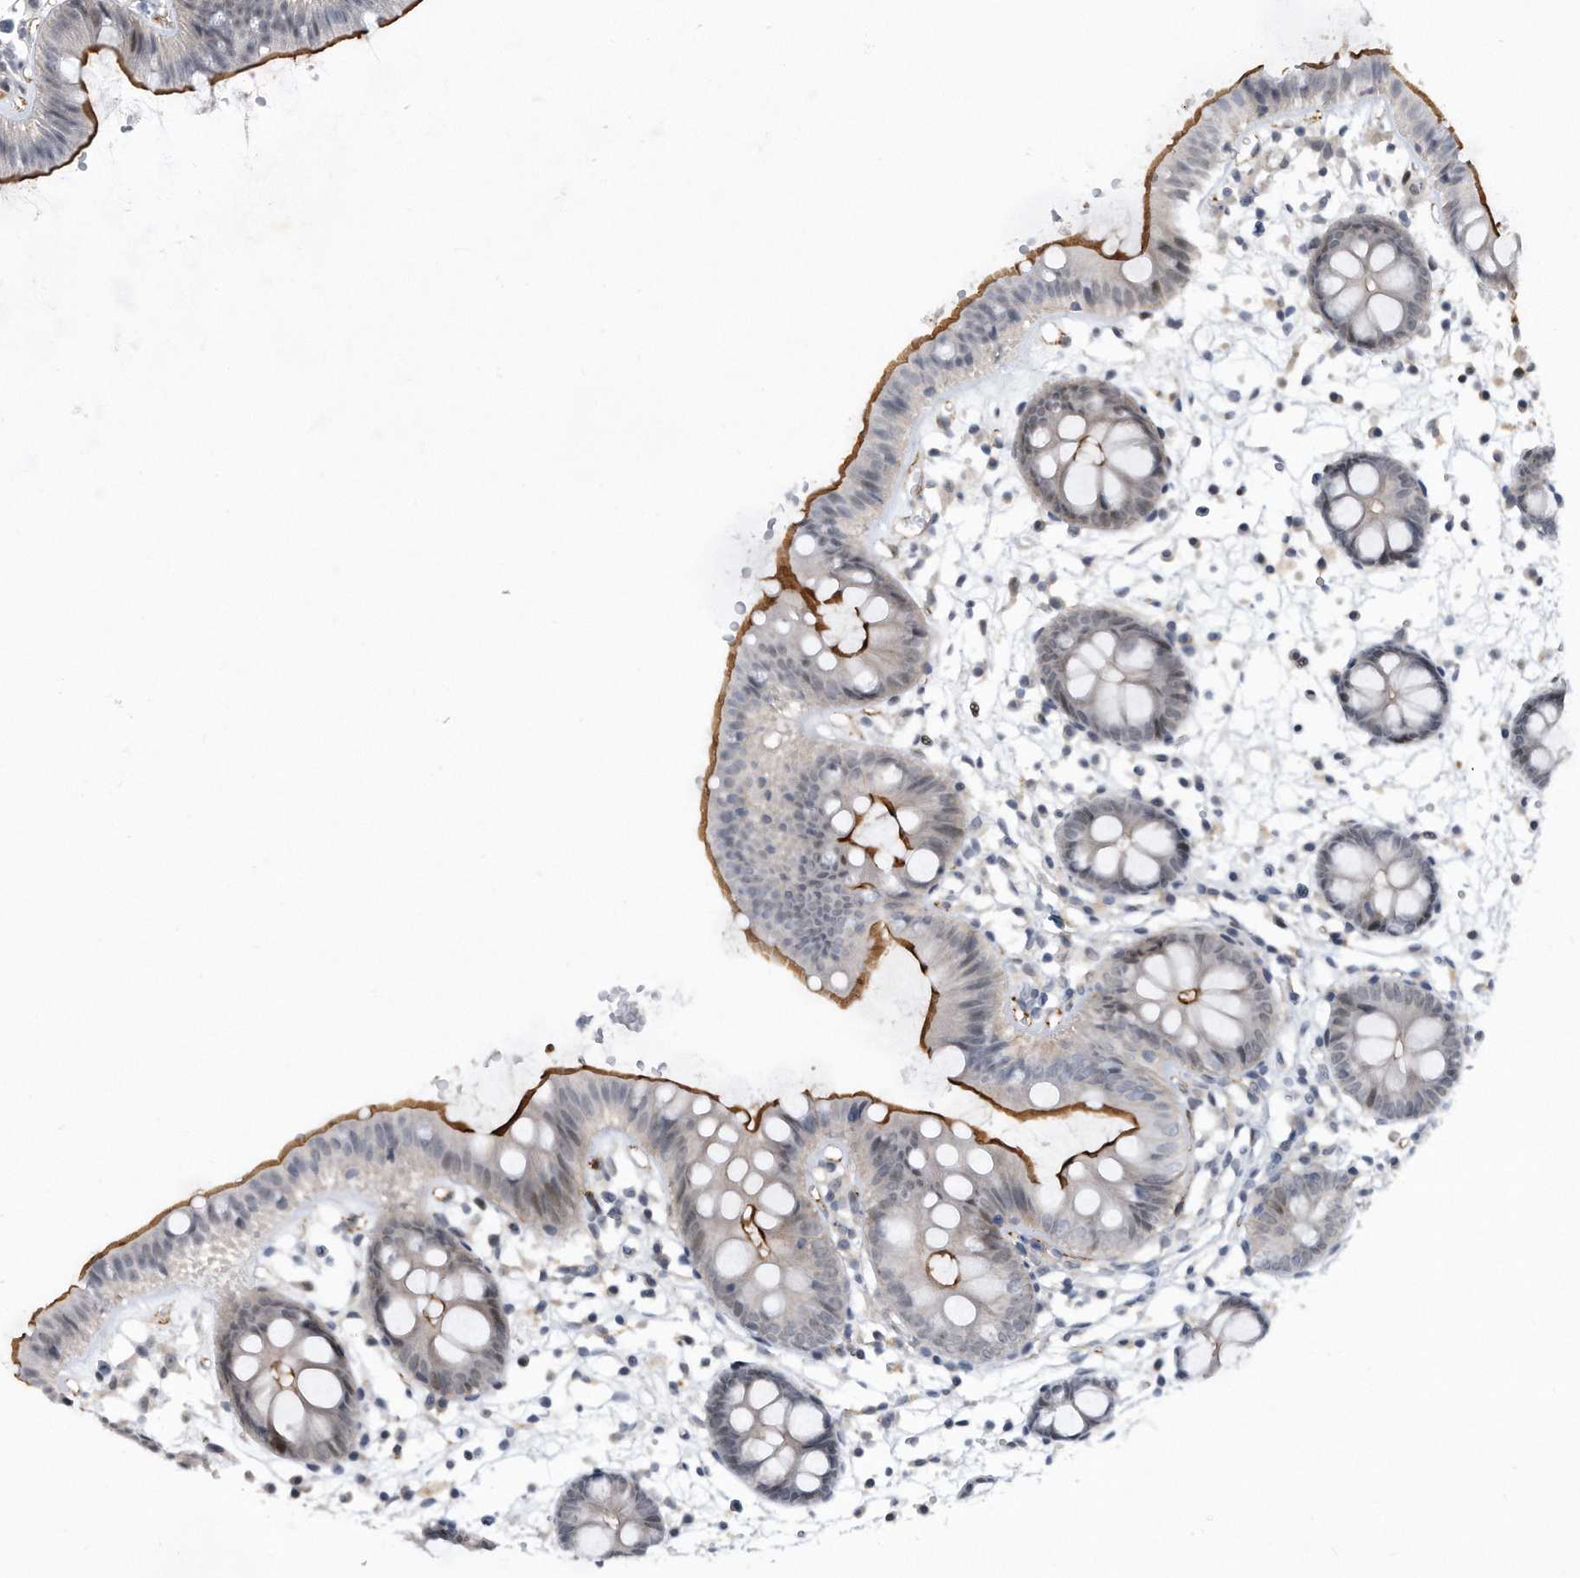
{"staining": {"intensity": "weak", "quantity": ">75%", "location": "cytoplasmic/membranous"}, "tissue": "colon", "cell_type": "Endothelial cells", "image_type": "normal", "snomed": [{"axis": "morphology", "description": "Normal tissue, NOS"}, {"axis": "topography", "description": "Colon"}], "caption": "IHC (DAB (3,3'-diaminobenzidine)) staining of normal colon exhibits weak cytoplasmic/membranous protein expression in about >75% of endothelial cells. (IHC, brightfield microscopy, high magnification).", "gene": "PGBD2", "patient": {"sex": "male", "age": 56}}